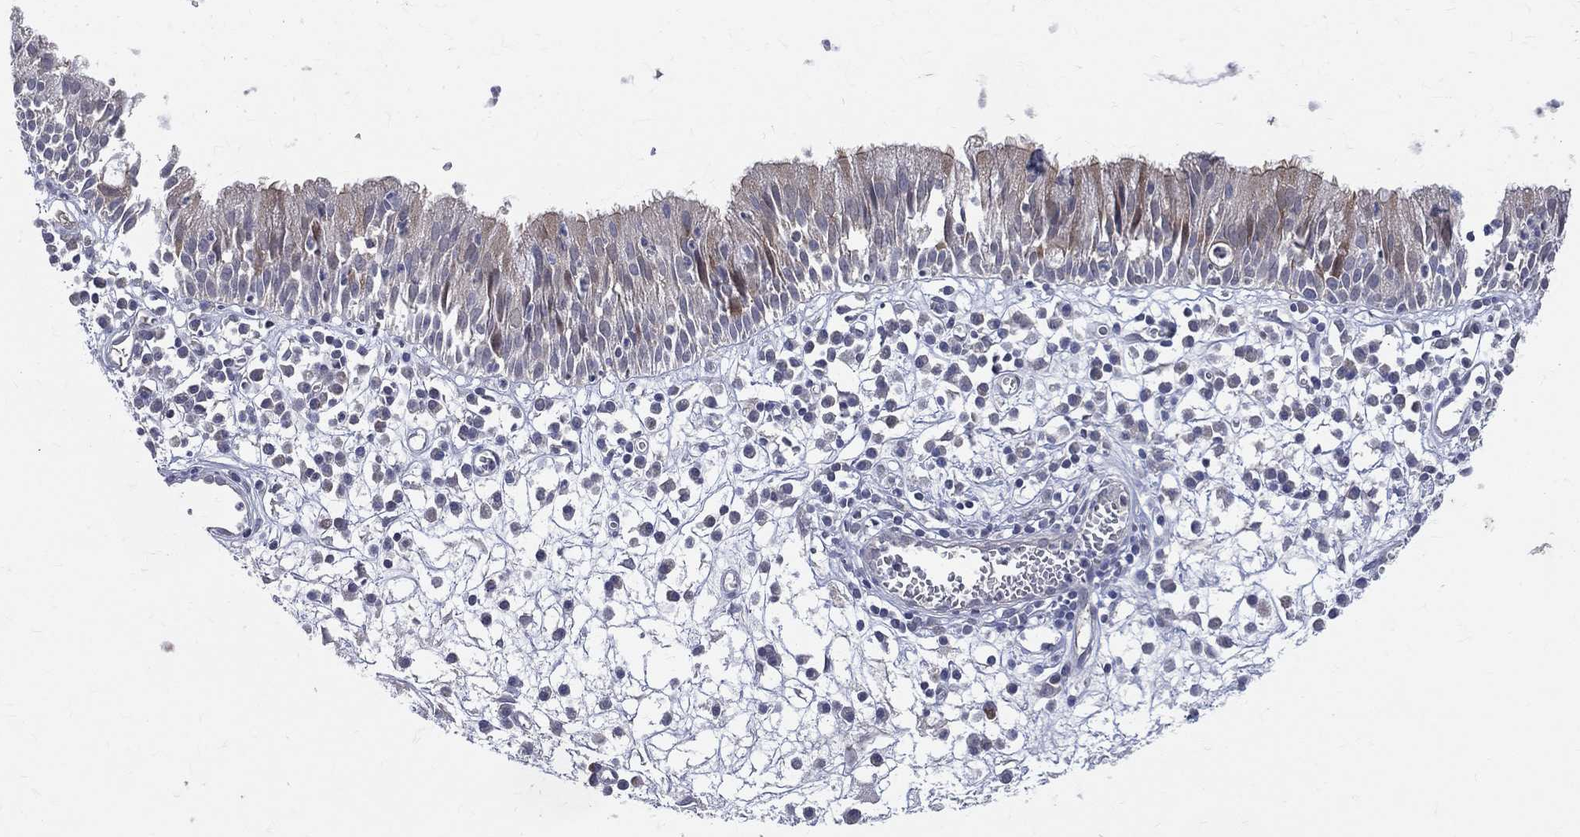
{"staining": {"intensity": "weak", "quantity": "<25%", "location": "cytoplasmic/membranous"}, "tissue": "nasopharynx", "cell_type": "Respiratory epithelial cells", "image_type": "normal", "snomed": [{"axis": "morphology", "description": "Normal tissue, NOS"}, {"axis": "topography", "description": "Nasopharynx"}], "caption": "An image of nasopharynx stained for a protein exhibits no brown staining in respiratory epithelial cells. (Brightfield microscopy of DAB immunohistochemistry at high magnification).", "gene": "DLG4", "patient": {"sex": "female", "age": 77}}